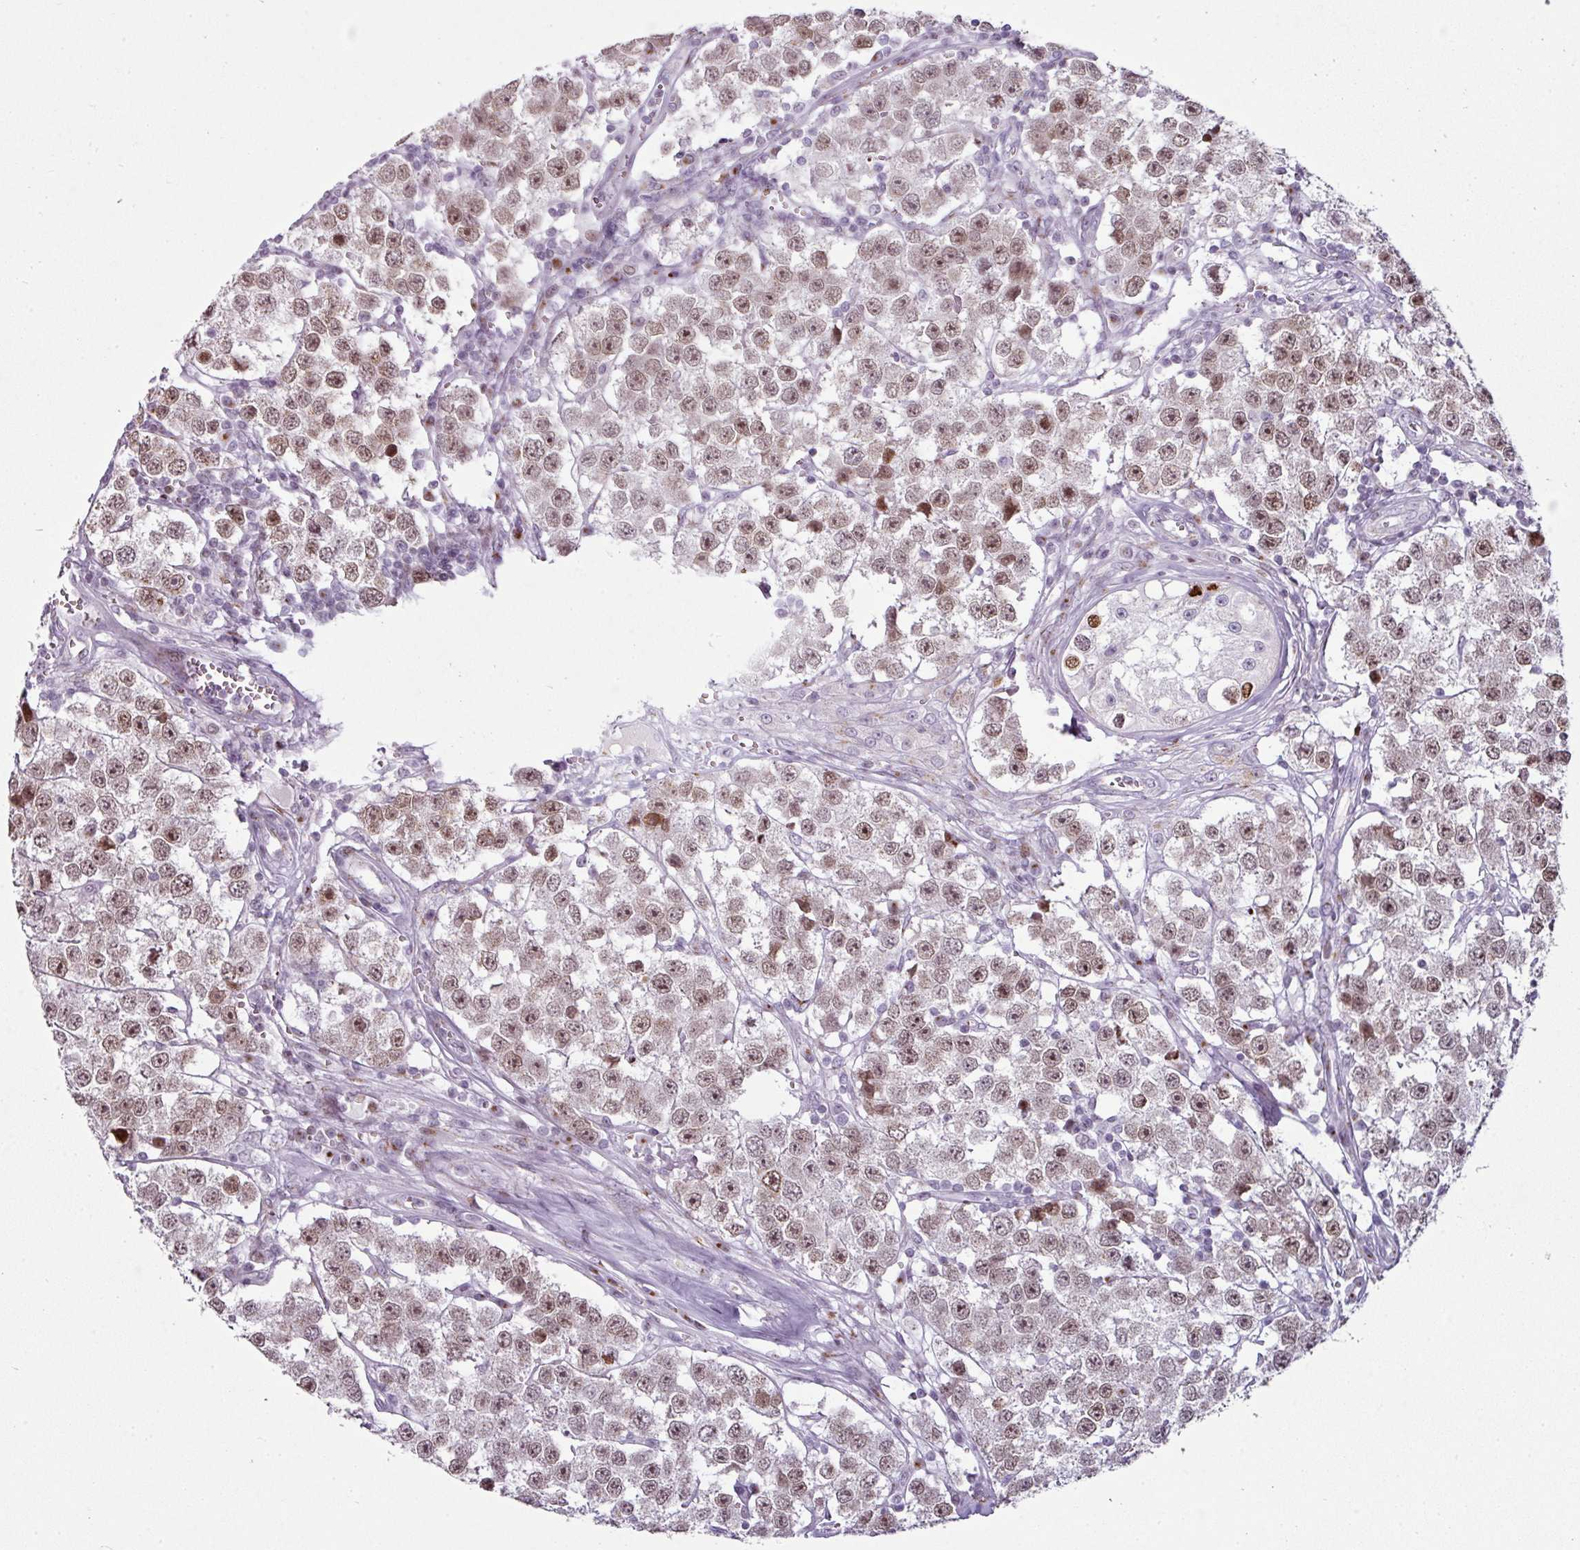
{"staining": {"intensity": "moderate", "quantity": ">75%", "location": "nuclear"}, "tissue": "testis cancer", "cell_type": "Tumor cells", "image_type": "cancer", "snomed": [{"axis": "morphology", "description": "Seminoma, NOS"}, {"axis": "topography", "description": "Testis"}], "caption": "There is medium levels of moderate nuclear staining in tumor cells of seminoma (testis), as demonstrated by immunohistochemical staining (brown color).", "gene": "SYT8", "patient": {"sex": "male", "age": 34}}